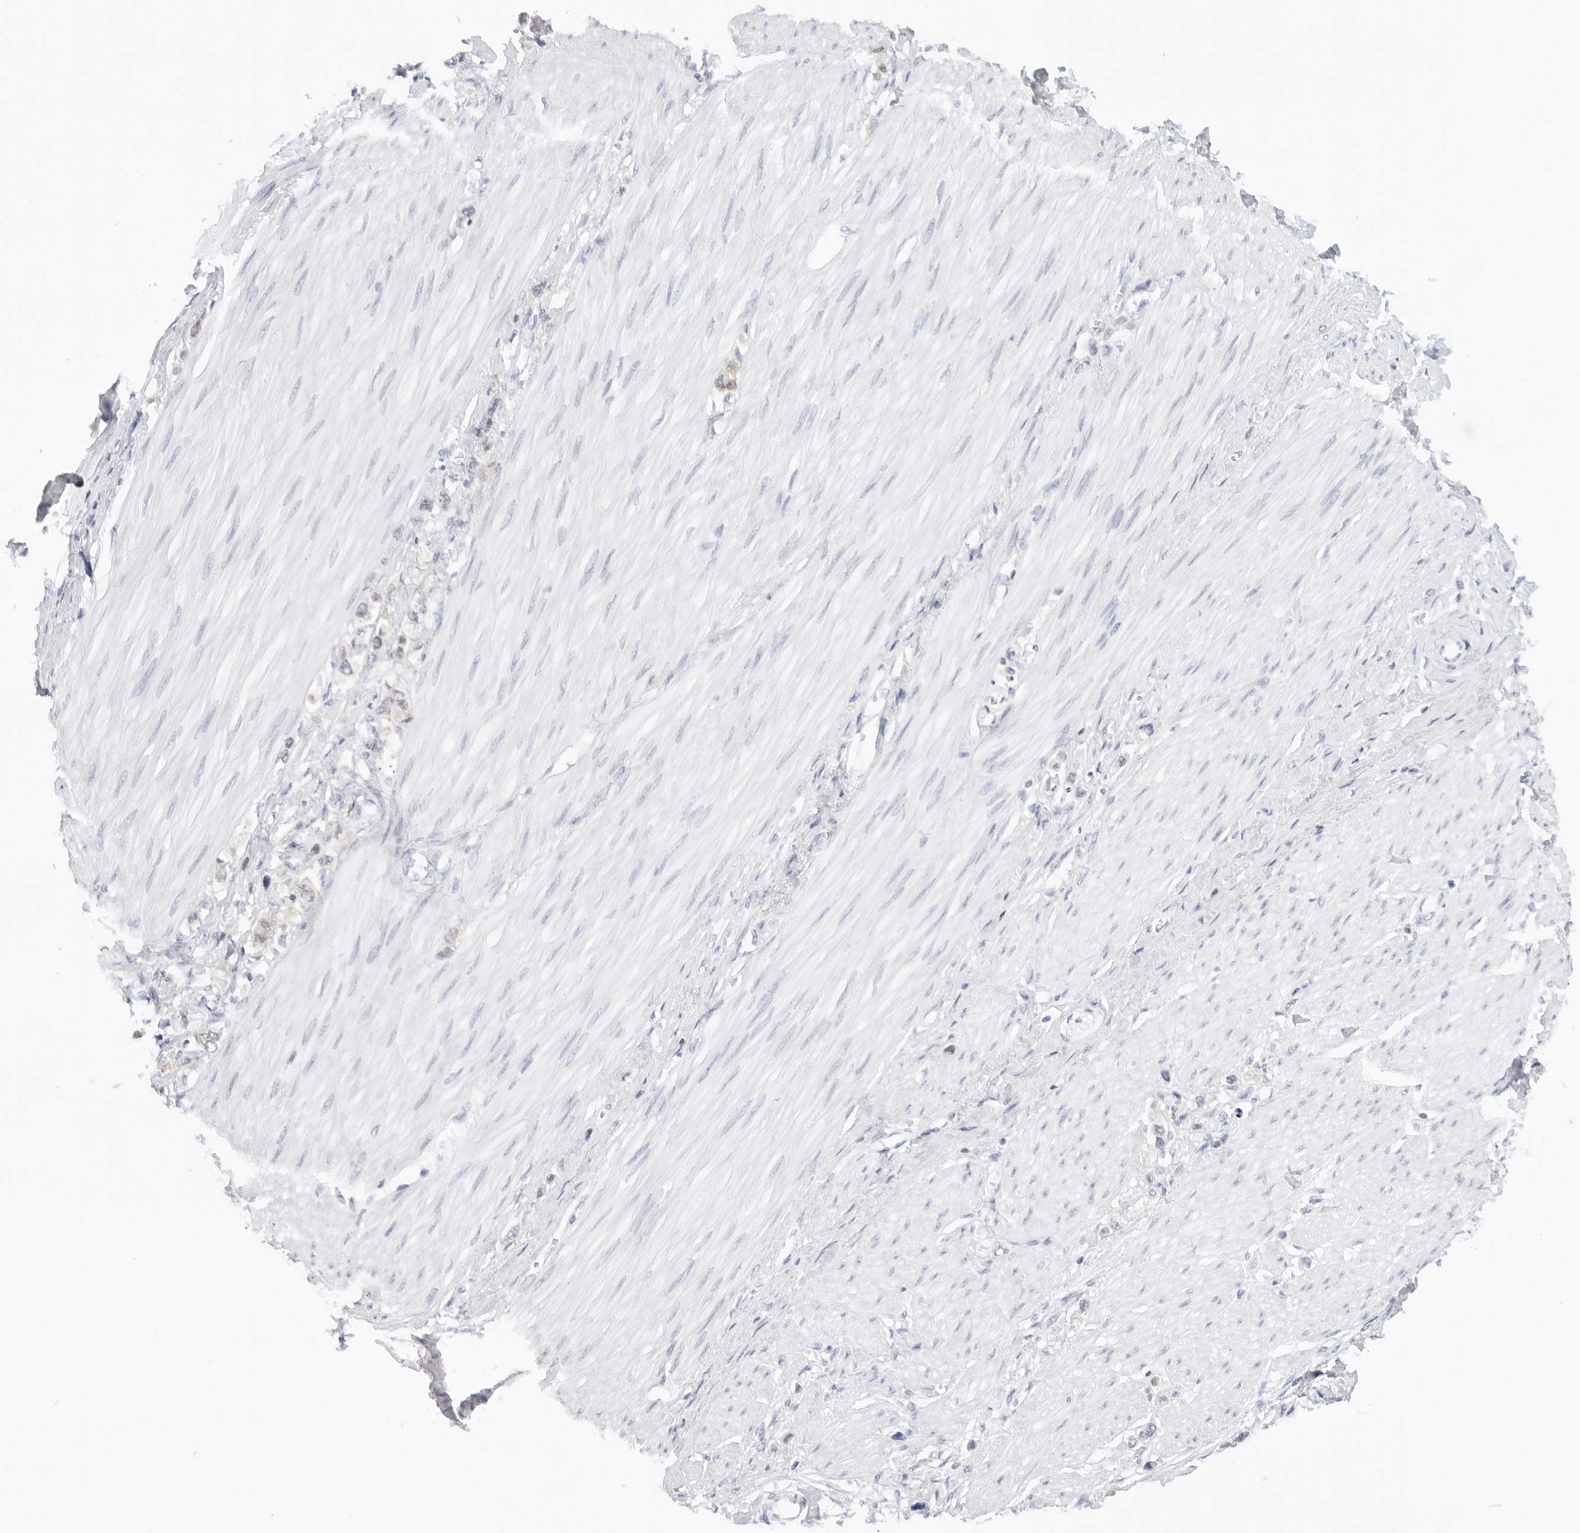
{"staining": {"intensity": "negative", "quantity": "none", "location": "none"}, "tissue": "stomach cancer", "cell_type": "Tumor cells", "image_type": "cancer", "snomed": [{"axis": "morphology", "description": "Adenocarcinoma, NOS"}, {"axis": "topography", "description": "Stomach"}], "caption": "A histopathology image of human stomach cancer (adenocarcinoma) is negative for staining in tumor cells.", "gene": "SLC9A3R1", "patient": {"sex": "female", "age": 65}}